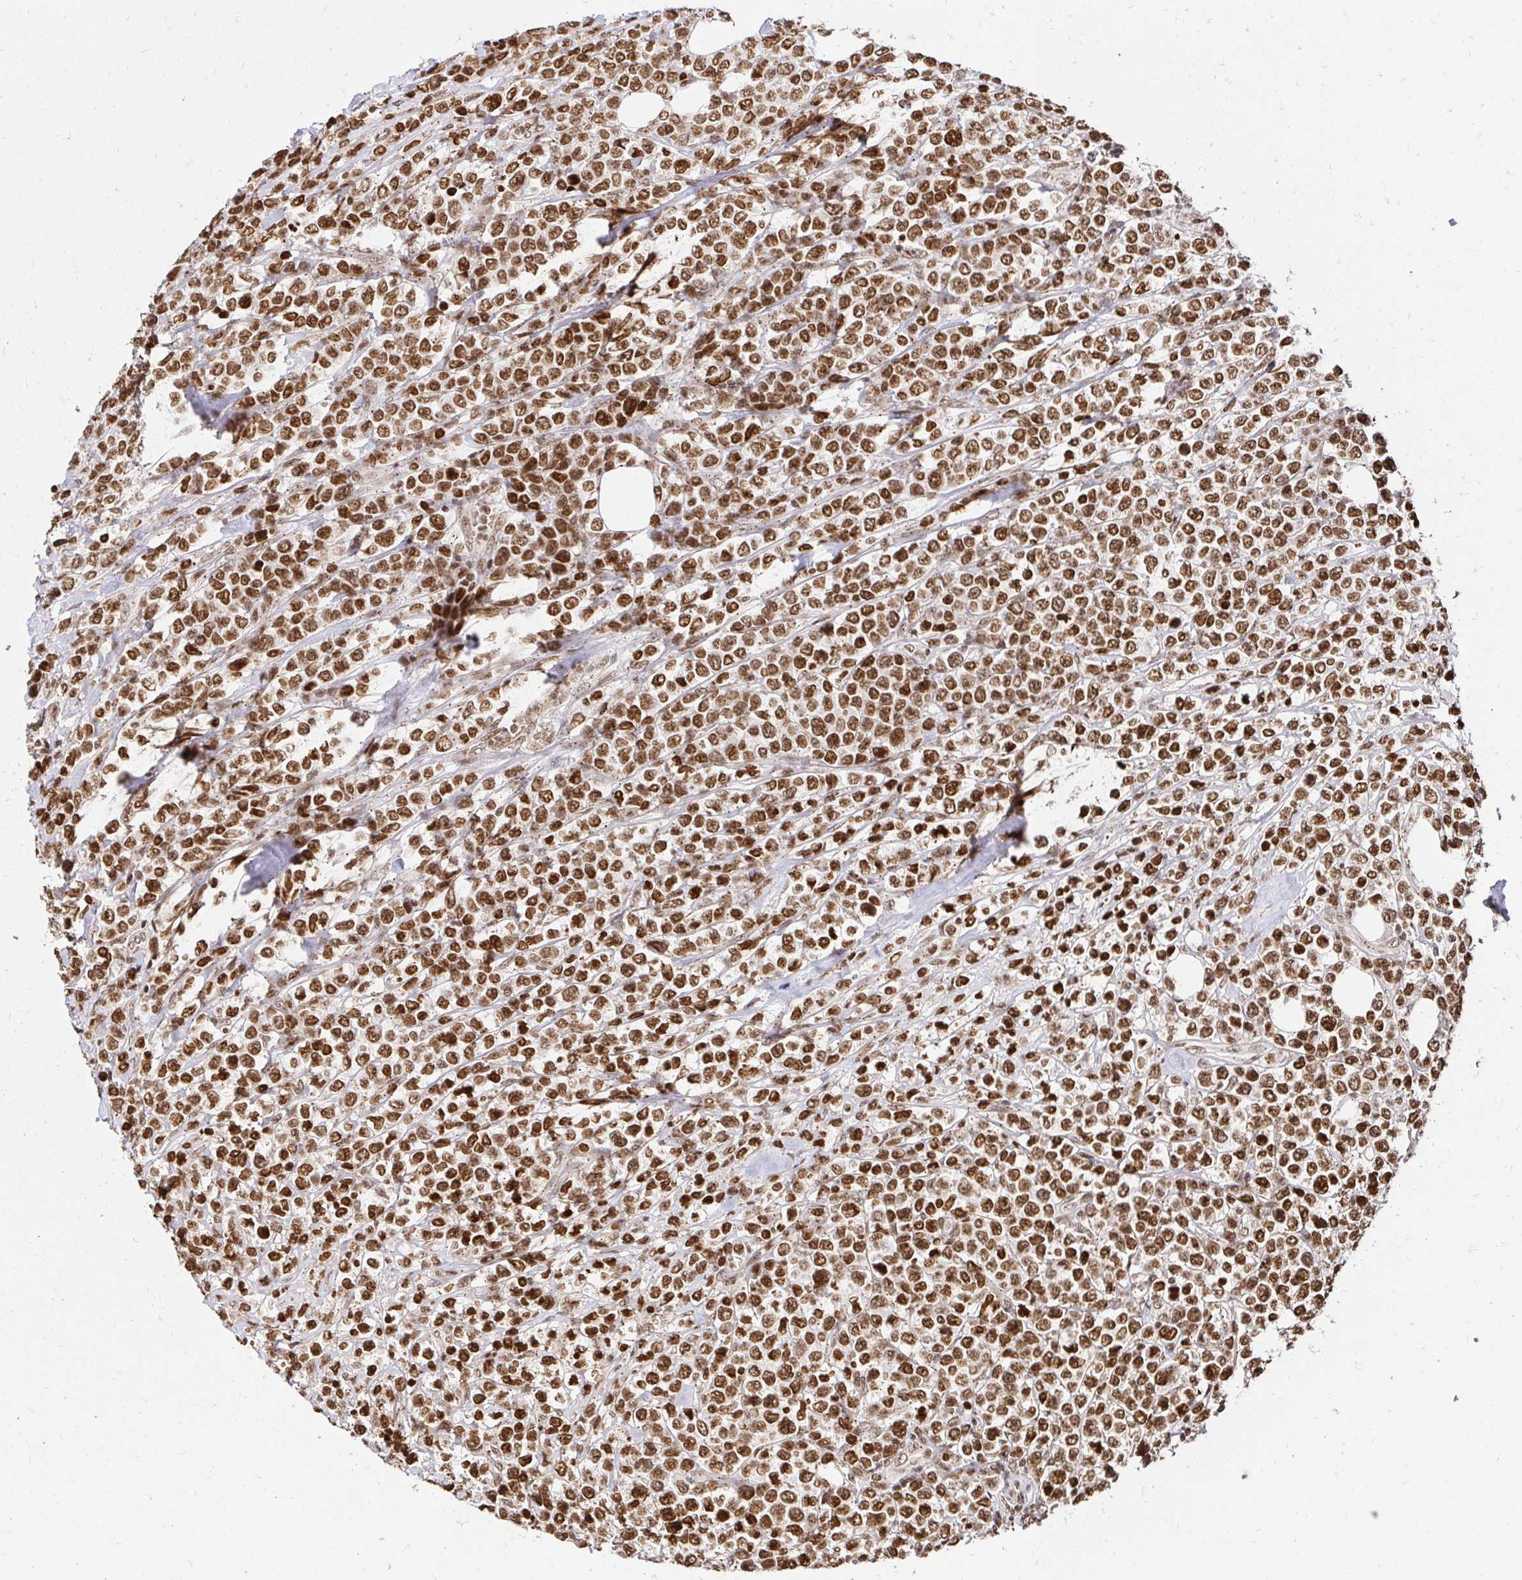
{"staining": {"intensity": "strong", "quantity": ">75%", "location": "nuclear"}, "tissue": "lymphoma", "cell_type": "Tumor cells", "image_type": "cancer", "snomed": [{"axis": "morphology", "description": "Malignant lymphoma, non-Hodgkin's type, High grade"}, {"axis": "topography", "description": "Soft tissue"}], "caption": "Human high-grade malignant lymphoma, non-Hodgkin's type stained with a protein marker shows strong staining in tumor cells.", "gene": "GLYR1", "patient": {"sex": "female", "age": 56}}